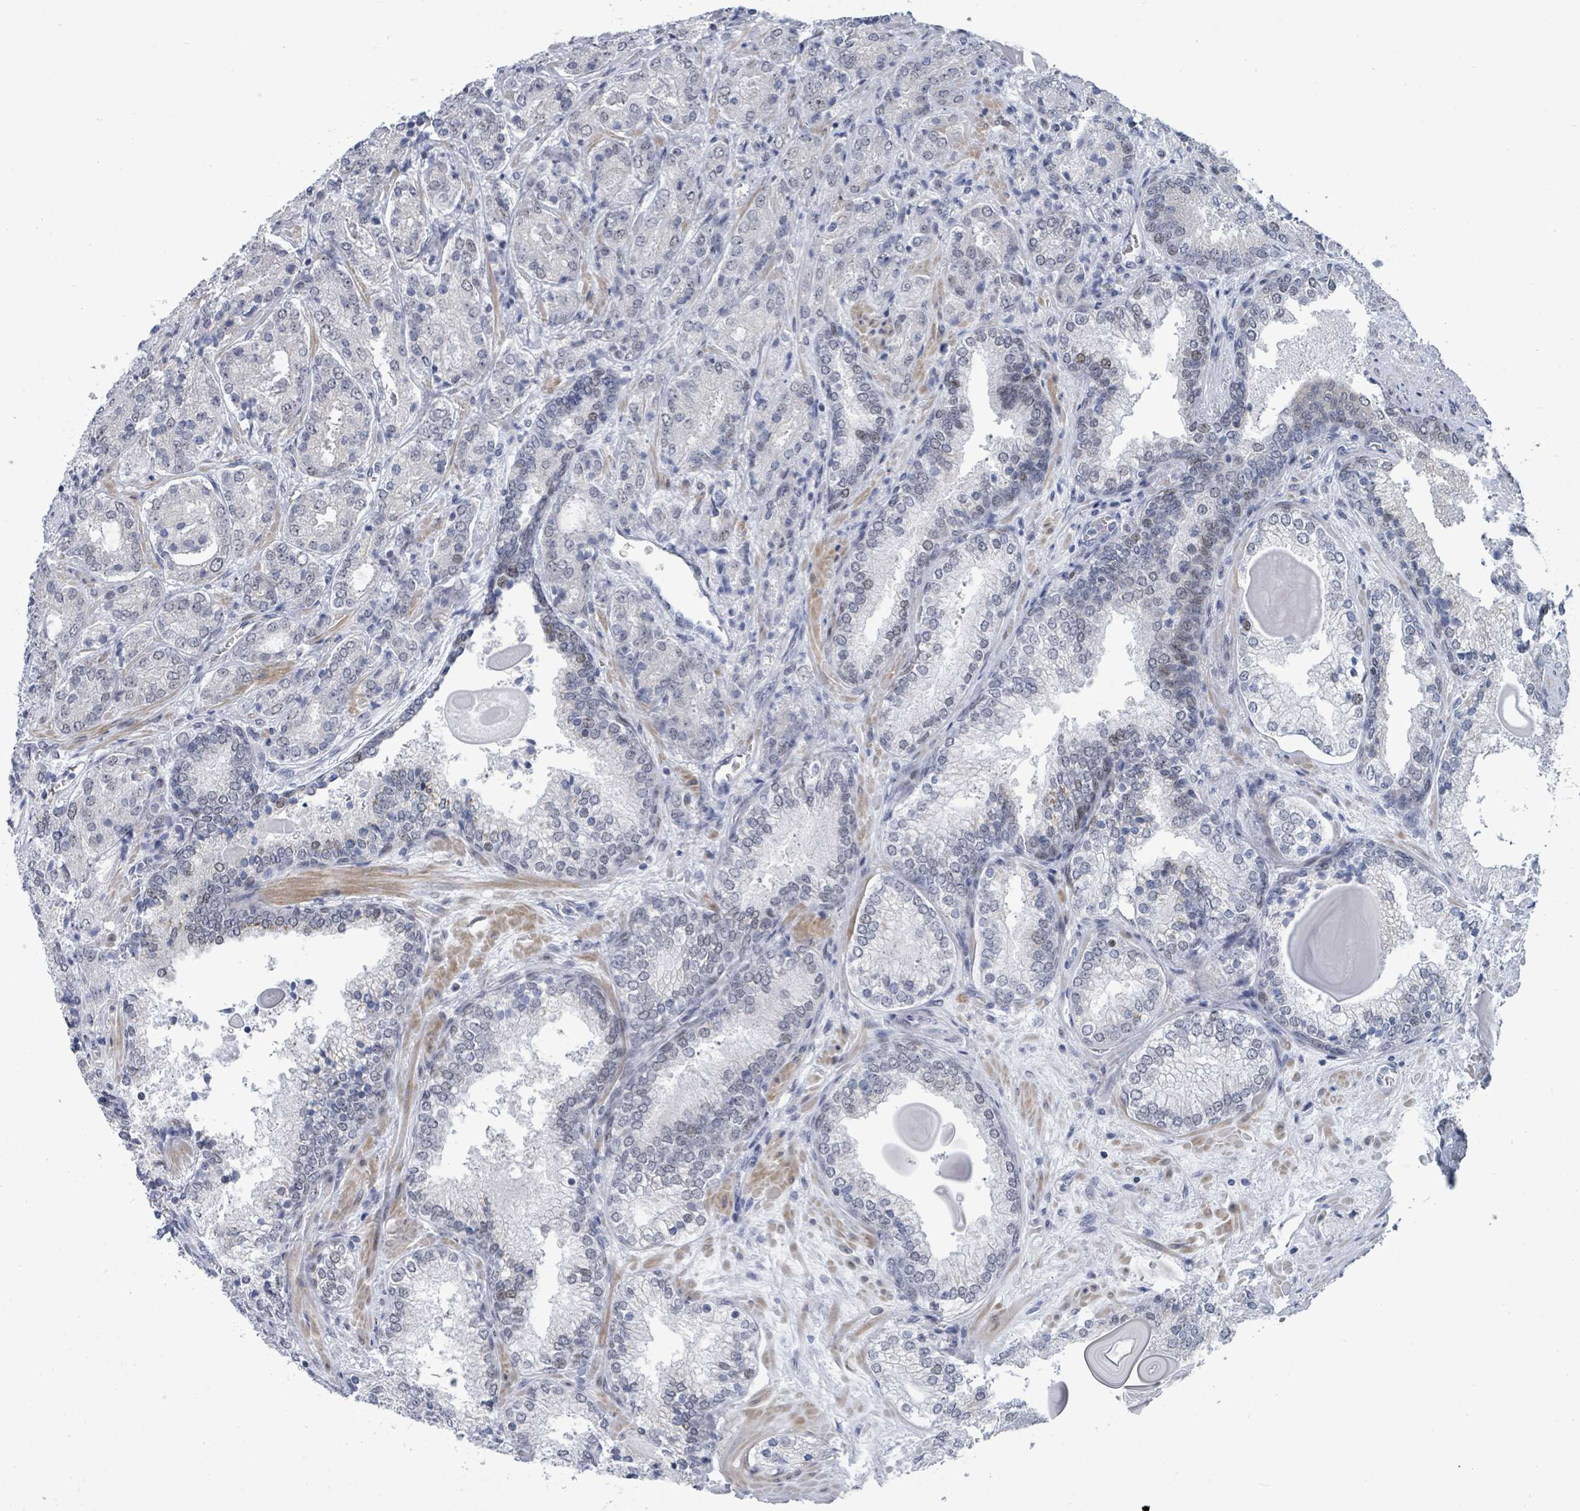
{"staining": {"intensity": "negative", "quantity": "none", "location": "none"}, "tissue": "prostate cancer", "cell_type": "Tumor cells", "image_type": "cancer", "snomed": [{"axis": "morphology", "description": "Adenocarcinoma, High grade"}, {"axis": "topography", "description": "Prostate"}], "caption": "Immunohistochemistry (IHC) of prostate cancer shows no positivity in tumor cells.", "gene": "CT45A5", "patient": {"sex": "male", "age": 63}}